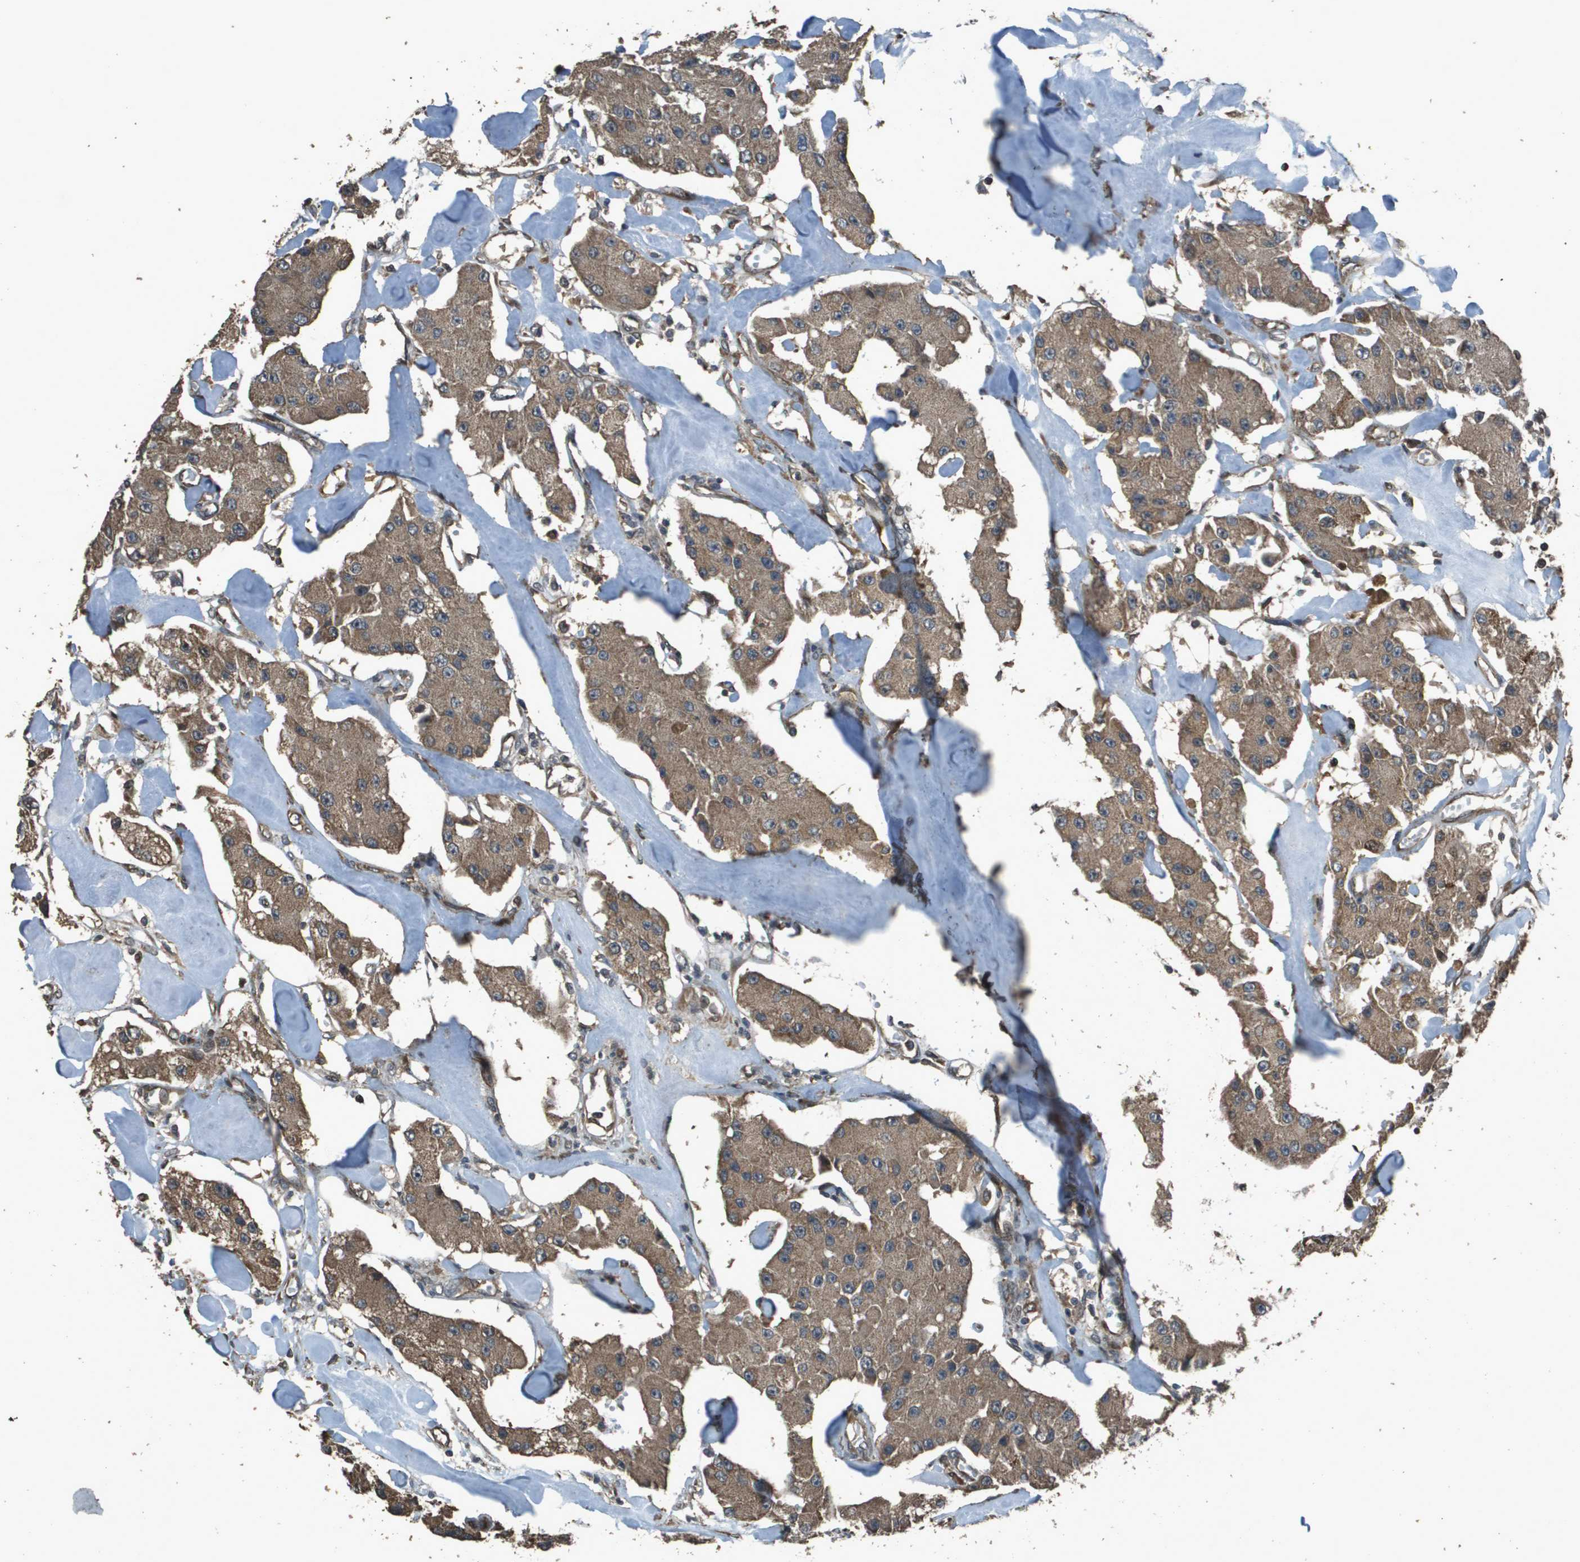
{"staining": {"intensity": "moderate", "quantity": ">75%", "location": "cytoplasmic/membranous"}, "tissue": "carcinoid", "cell_type": "Tumor cells", "image_type": "cancer", "snomed": [{"axis": "morphology", "description": "Carcinoid, malignant, NOS"}, {"axis": "topography", "description": "Pancreas"}], "caption": "About >75% of tumor cells in human carcinoid show moderate cytoplasmic/membranous protein positivity as visualized by brown immunohistochemical staining.", "gene": "FIG4", "patient": {"sex": "male", "age": 41}}